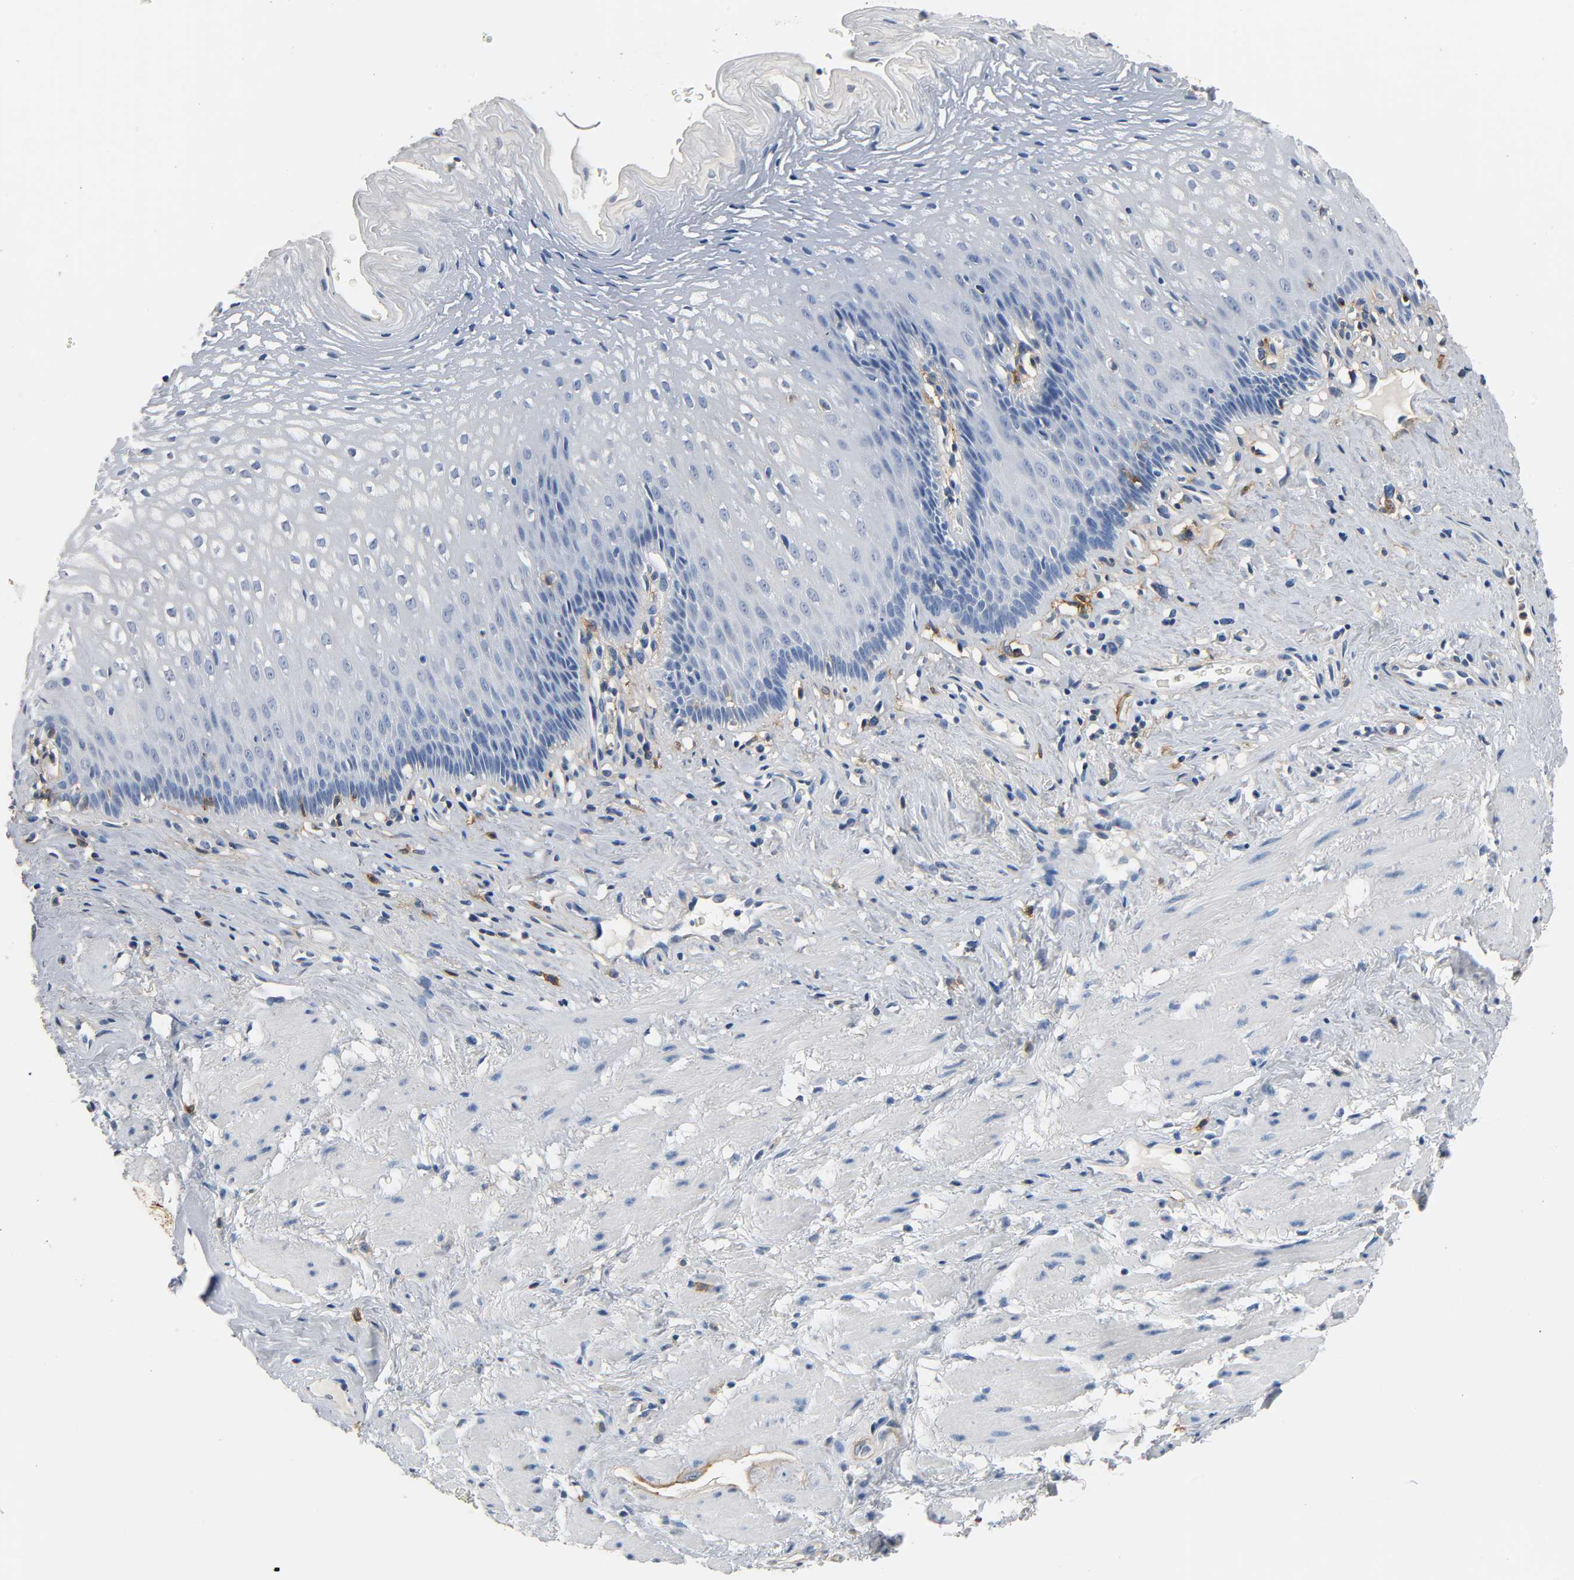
{"staining": {"intensity": "negative", "quantity": "none", "location": "none"}, "tissue": "esophagus", "cell_type": "Squamous epithelial cells", "image_type": "normal", "snomed": [{"axis": "morphology", "description": "Normal tissue, NOS"}, {"axis": "topography", "description": "Esophagus"}], "caption": "Protein analysis of normal esophagus displays no significant staining in squamous epithelial cells. (Stains: DAB IHC with hematoxylin counter stain, Microscopy: brightfield microscopy at high magnification).", "gene": "ANPEP", "patient": {"sex": "female", "age": 70}}